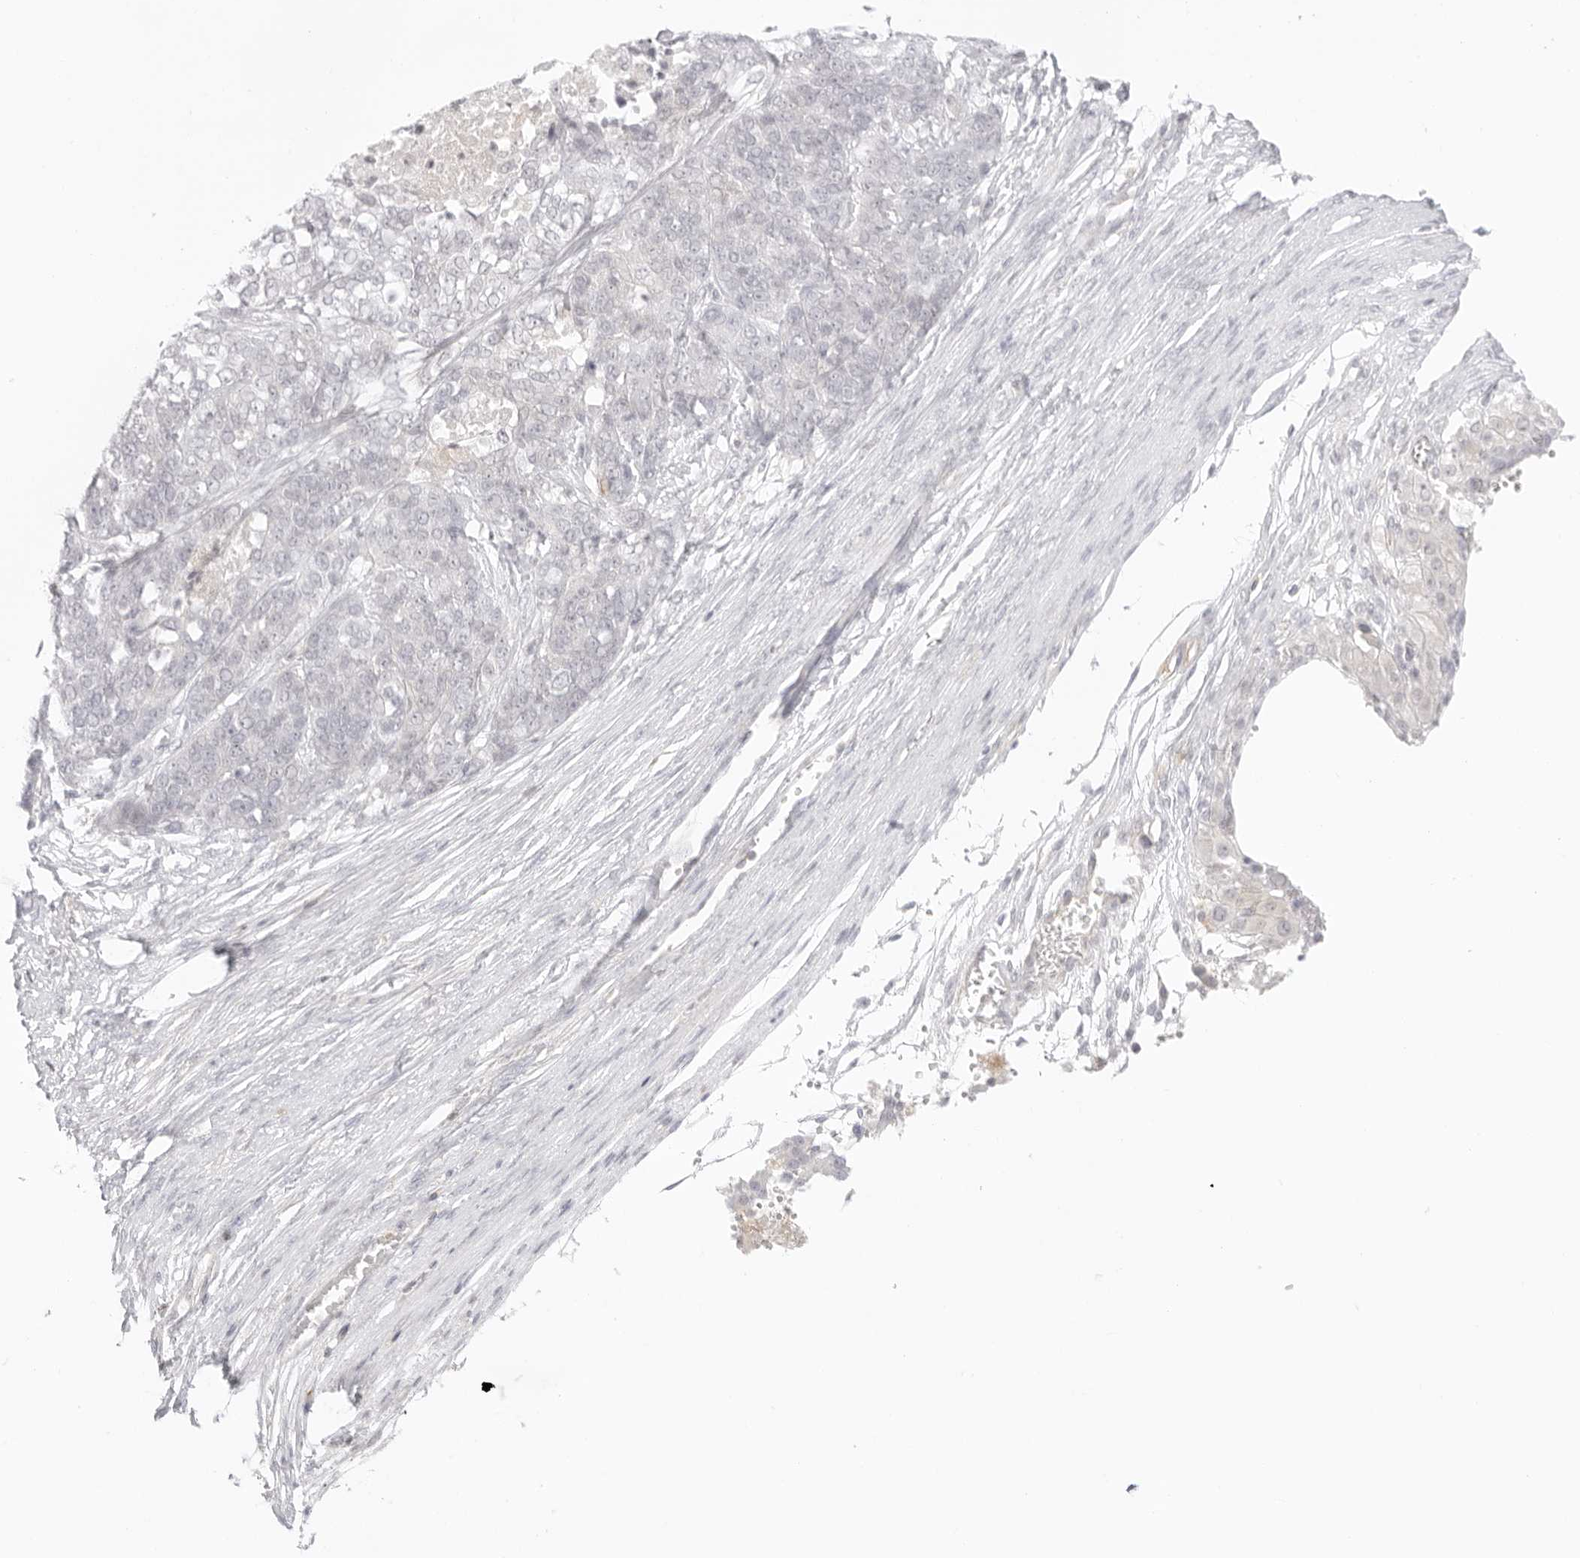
{"staining": {"intensity": "negative", "quantity": "none", "location": "none"}, "tissue": "ovarian cancer", "cell_type": "Tumor cells", "image_type": "cancer", "snomed": [{"axis": "morphology", "description": "Cystadenocarcinoma, serous, NOS"}, {"axis": "topography", "description": "Ovary"}], "caption": "IHC of ovarian cancer shows no staining in tumor cells.", "gene": "TNFRSF14", "patient": {"sex": "female", "age": 44}}